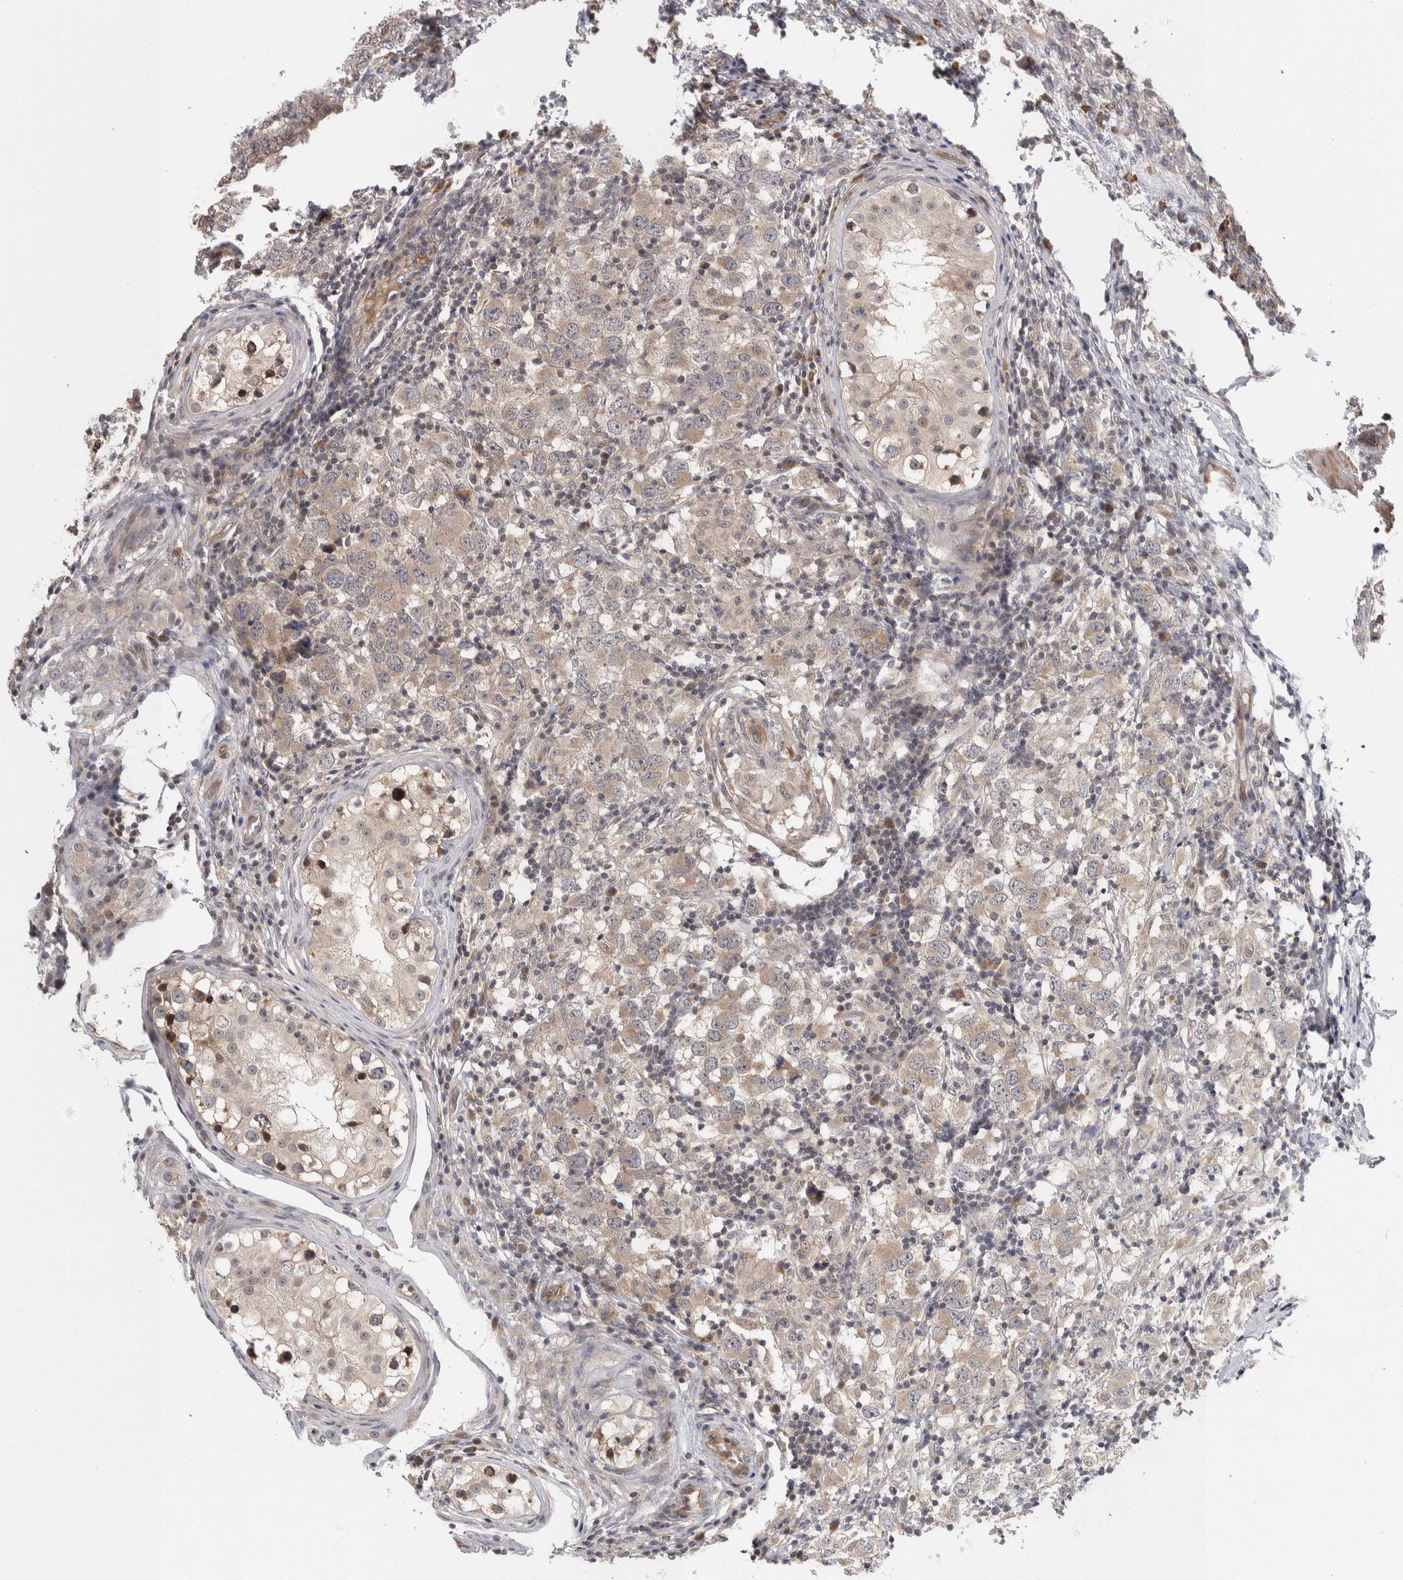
{"staining": {"intensity": "weak", "quantity": "<25%", "location": "cytoplasmic/membranous"}, "tissue": "testis cancer", "cell_type": "Tumor cells", "image_type": "cancer", "snomed": [{"axis": "morphology", "description": "Carcinoma, Embryonal, NOS"}, {"axis": "topography", "description": "Testis"}], "caption": "Micrograph shows no significant protein expression in tumor cells of testis cancer (embryonal carcinoma).", "gene": "TBC1D31", "patient": {"sex": "male", "age": 21}}